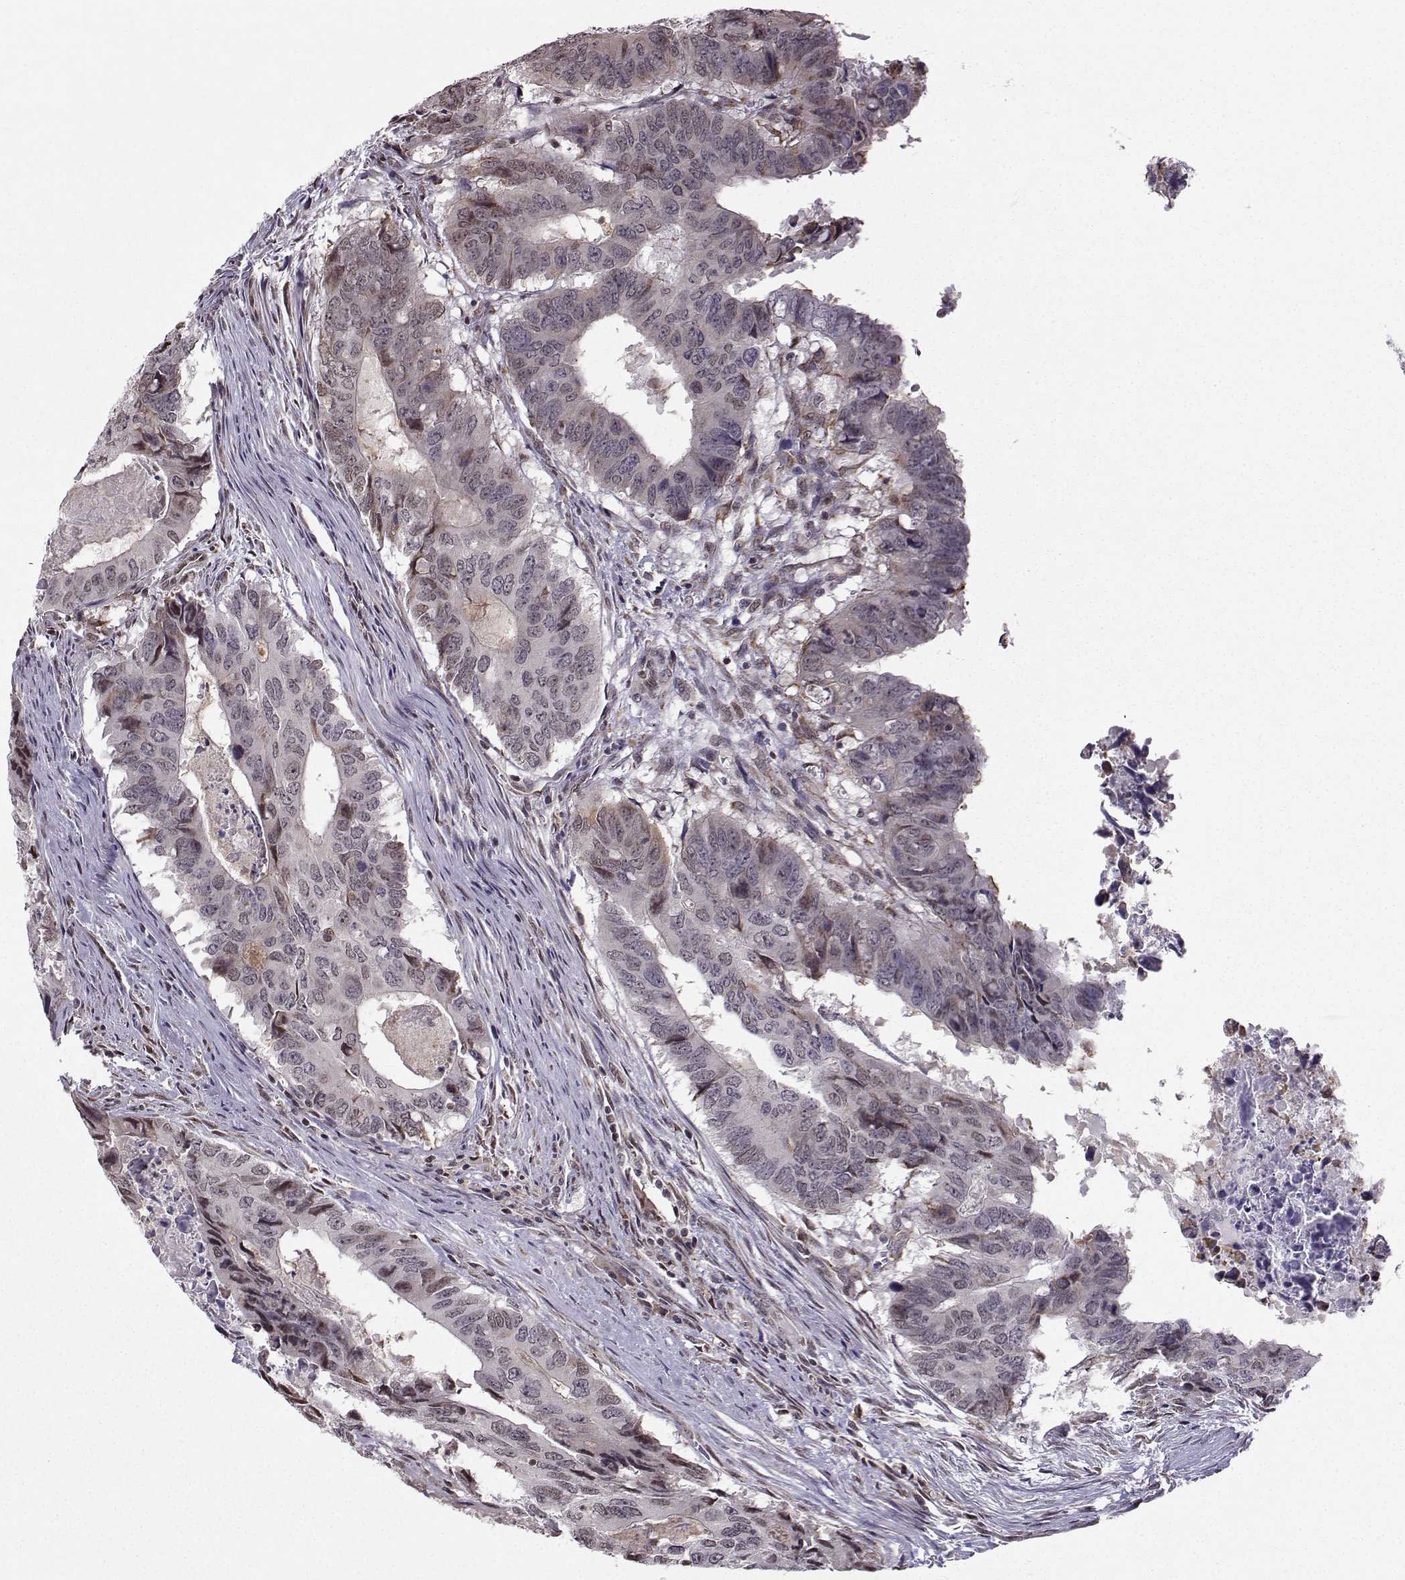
{"staining": {"intensity": "negative", "quantity": "none", "location": "none"}, "tissue": "colorectal cancer", "cell_type": "Tumor cells", "image_type": "cancer", "snomed": [{"axis": "morphology", "description": "Adenocarcinoma, NOS"}, {"axis": "topography", "description": "Colon"}], "caption": "Colorectal cancer was stained to show a protein in brown. There is no significant staining in tumor cells.", "gene": "EZH1", "patient": {"sex": "male", "age": 79}}